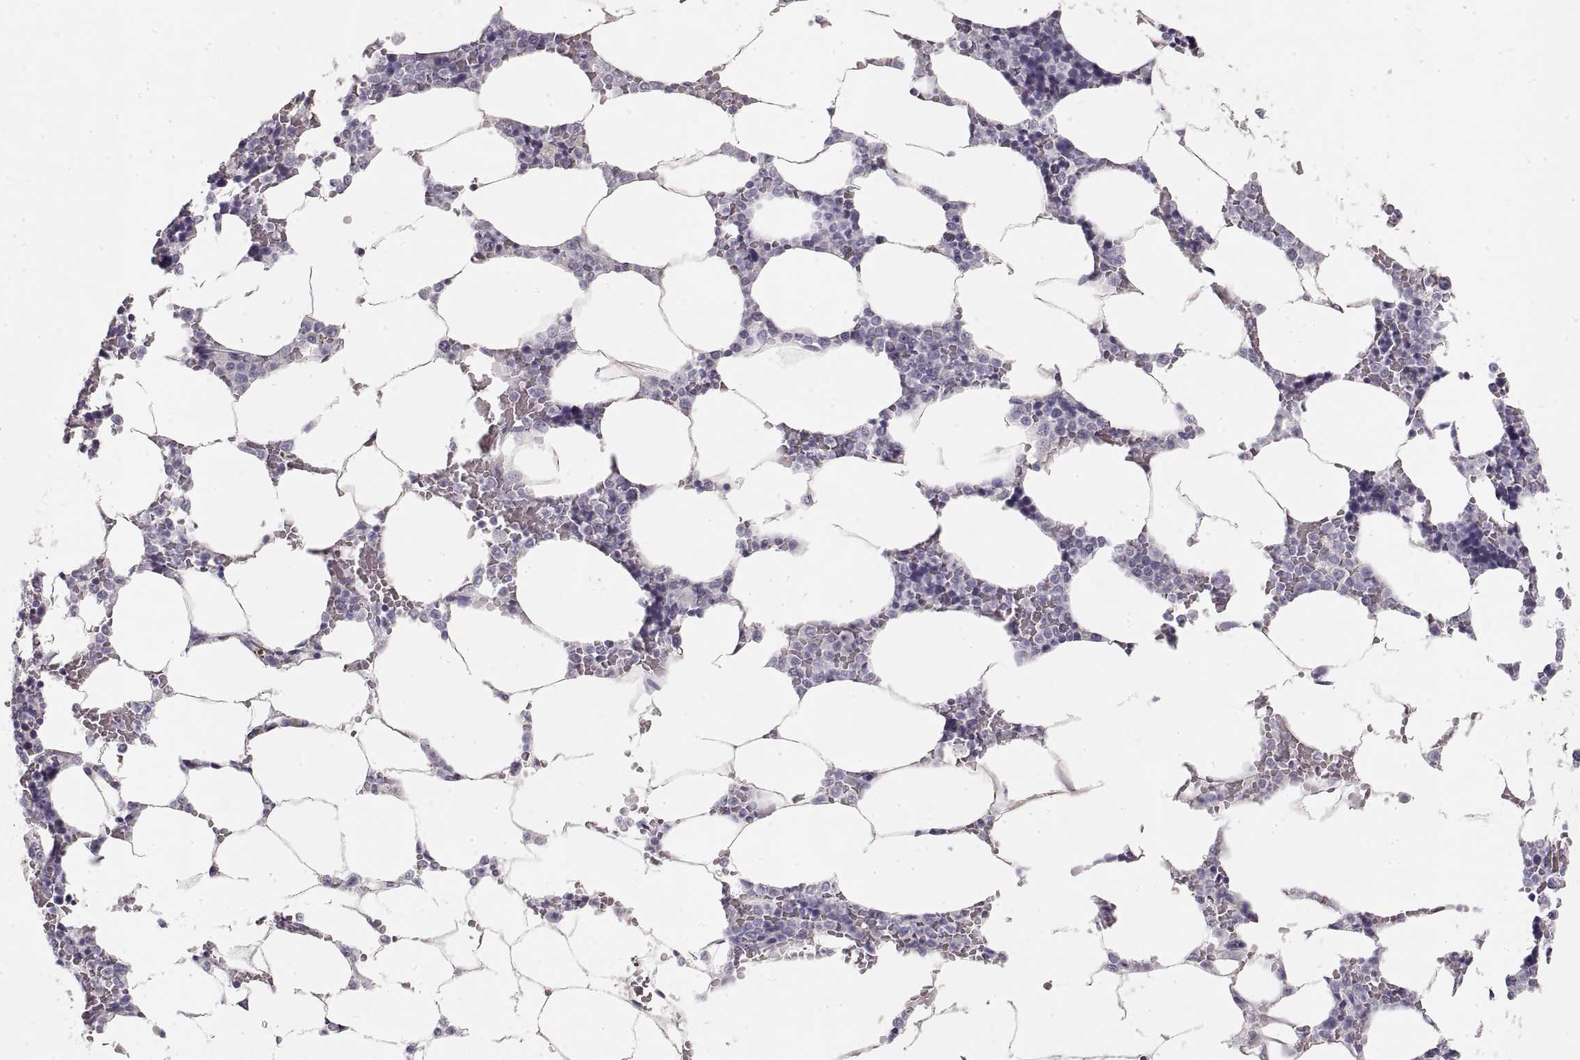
{"staining": {"intensity": "negative", "quantity": "none", "location": "none"}, "tissue": "bone marrow", "cell_type": "Hematopoietic cells", "image_type": "normal", "snomed": [{"axis": "morphology", "description": "Normal tissue, NOS"}, {"axis": "topography", "description": "Bone marrow"}], "caption": "Histopathology image shows no significant protein positivity in hematopoietic cells of unremarkable bone marrow. (DAB (3,3'-diaminobenzidine) immunohistochemistry (IHC), high magnification).", "gene": "ZP3", "patient": {"sex": "male", "age": 63}}